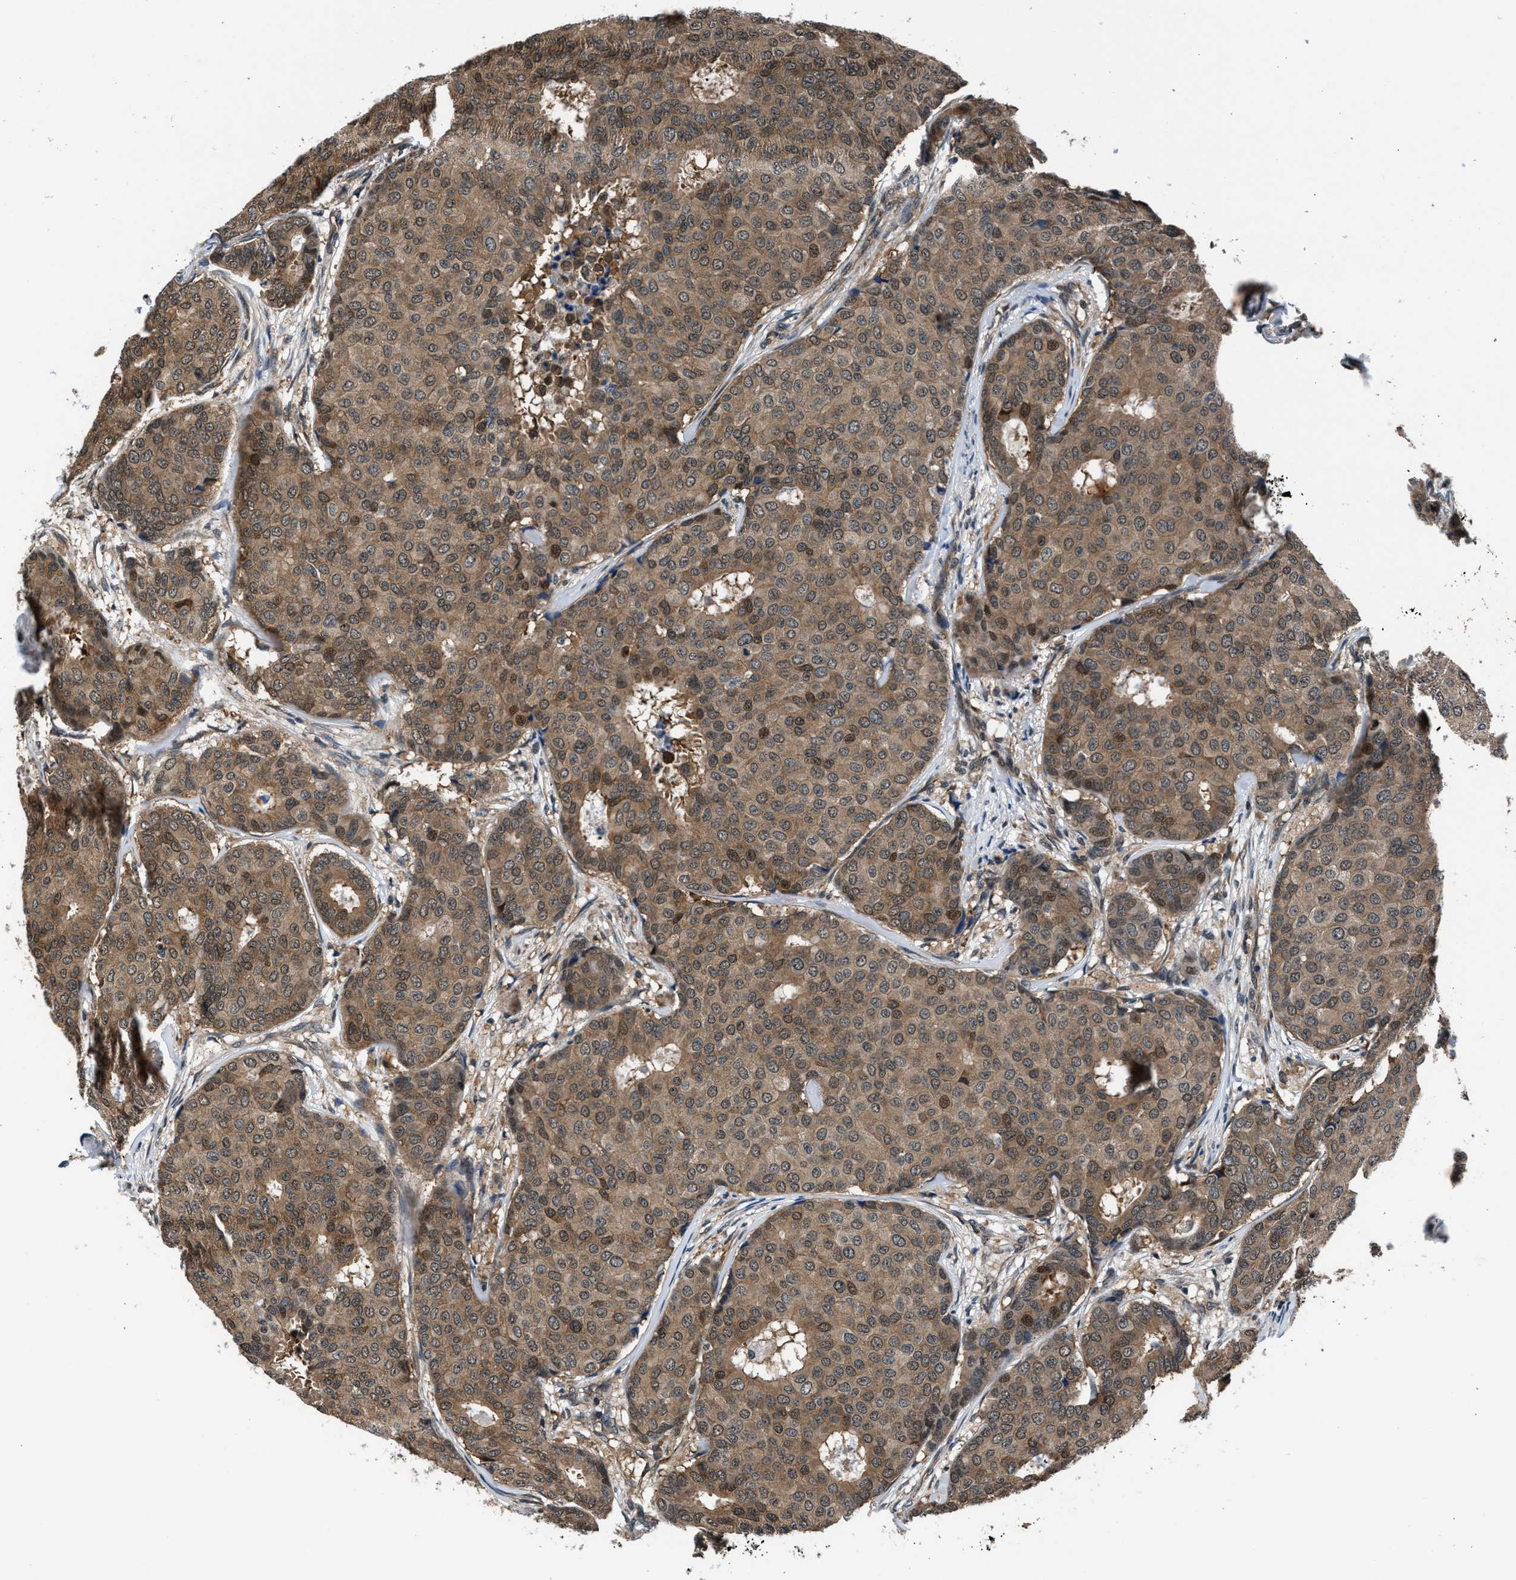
{"staining": {"intensity": "moderate", "quantity": ">75%", "location": "cytoplasmic/membranous,nuclear"}, "tissue": "breast cancer", "cell_type": "Tumor cells", "image_type": "cancer", "snomed": [{"axis": "morphology", "description": "Duct carcinoma"}, {"axis": "topography", "description": "Breast"}], "caption": "Immunohistochemical staining of breast cancer (invasive ductal carcinoma) exhibits moderate cytoplasmic/membranous and nuclear protein staining in about >75% of tumor cells.", "gene": "RBM33", "patient": {"sex": "female", "age": 75}}